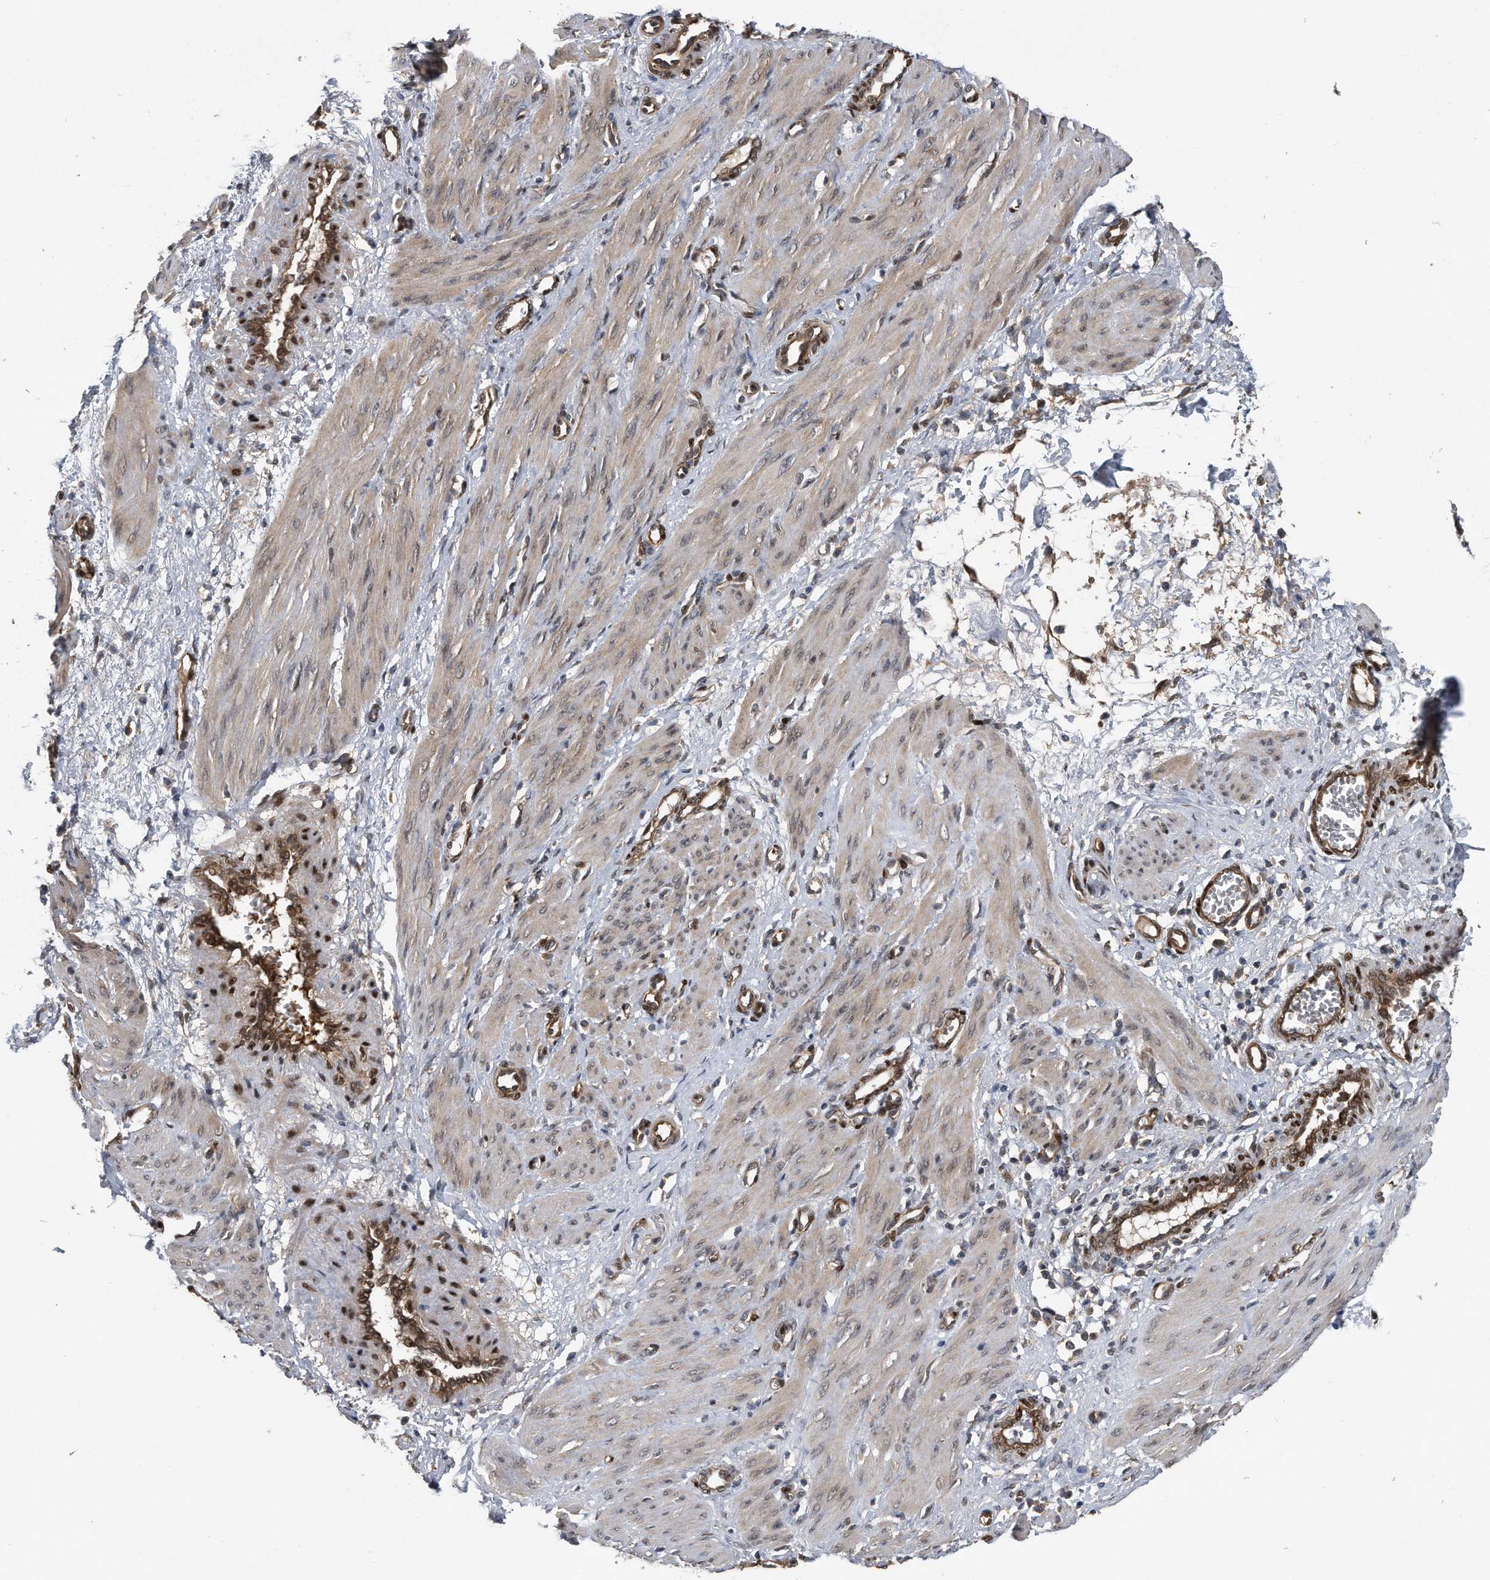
{"staining": {"intensity": "weak", "quantity": "25%-75%", "location": "cytoplasmic/membranous"}, "tissue": "smooth muscle", "cell_type": "Smooth muscle cells", "image_type": "normal", "snomed": [{"axis": "morphology", "description": "Normal tissue, NOS"}, {"axis": "topography", "description": "Endometrium"}], "caption": "IHC (DAB (3,3'-diaminobenzidine)) staining of normal human smooth muscle shows weak cytoplasmic/membranous protein positivity in about 25%-75% of smooth muscle cells. (IHC, brightfield microscopy, high magnification).", "gene": "ZNF79", "patient": {"sex": "female", "age": 33}}